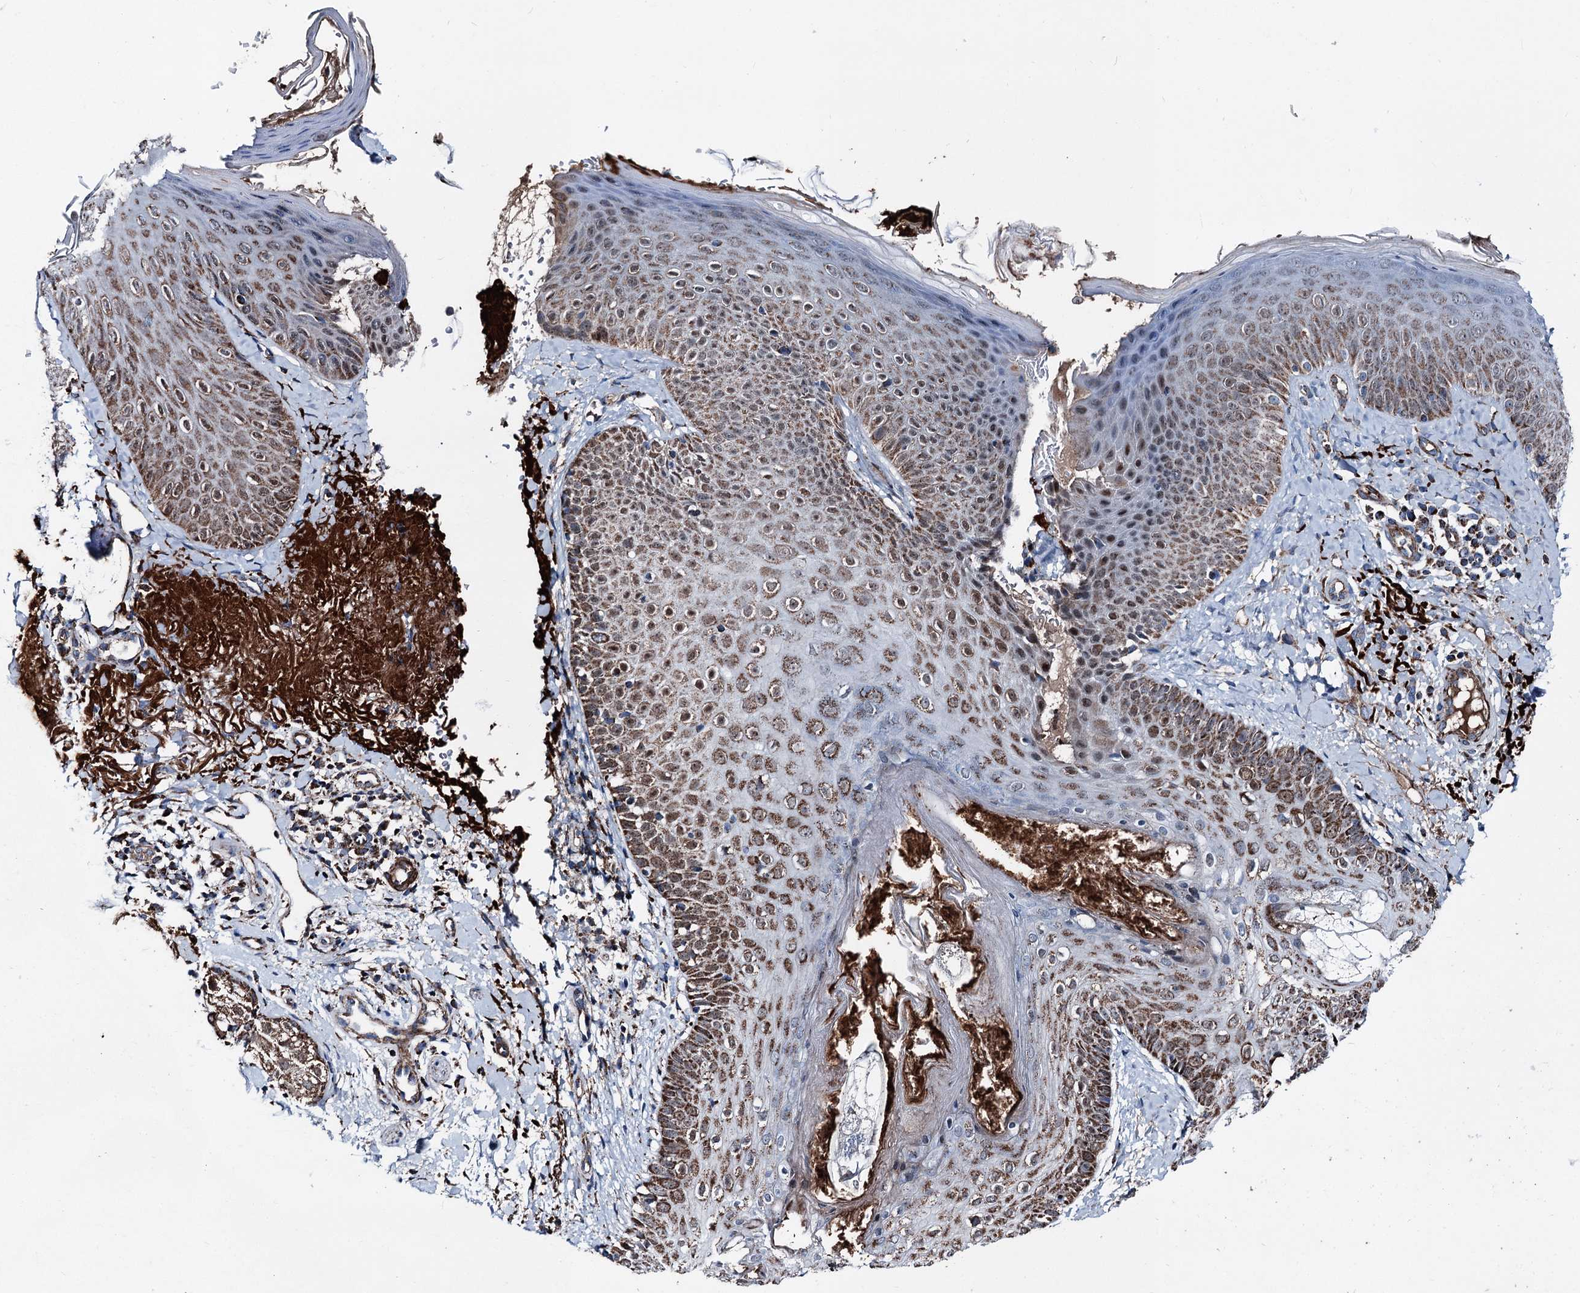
{"staining": {"intensity": "moderate", "quantity": "25%-75%", "location": "cytoplasmic/membranous"}, "tissue": "skin", "cell_type": "Fibroblasts", "image_type": "normal", "snomed": [{"axis": "morphology", "description": "Normal tissue, NOS"}, {"axis": "topography", "description": "Skin"}], "caption": "Immunohistochemical staining of benign human skin exhibits medium levels of moderate cytoplasmic/membranous staining in about 25%-75% of fibroblasts.", "gene": "DDIAS", "patient": {"sex": "male", "age": 57}}